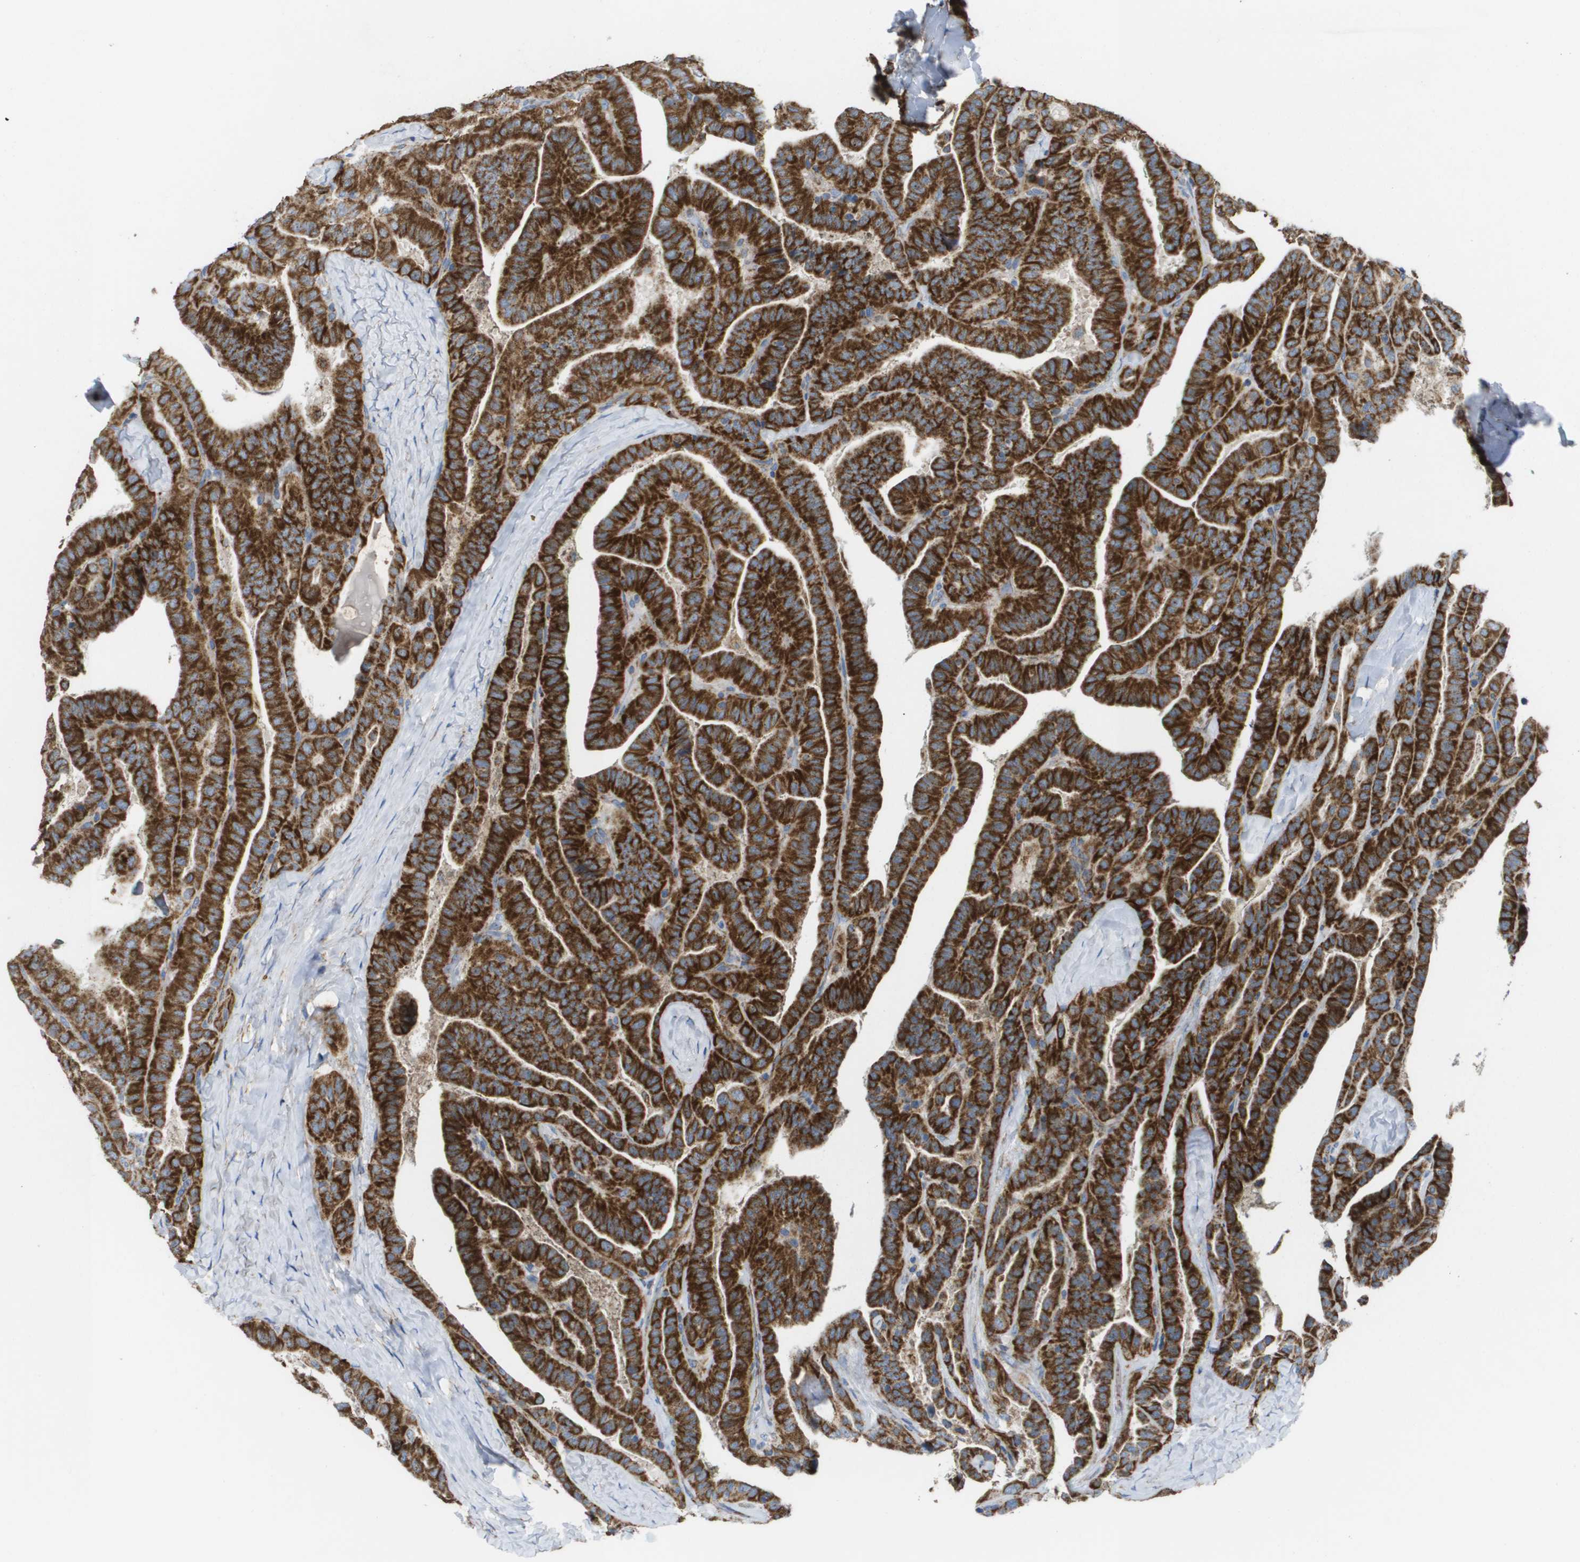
{"staining": {"intensity": "strong", "quantity": ">75%", "location": "cytoplasmic/membranous"}, "tissue": "thyroid cancer", "cell_type": "Tumor cells", "image_type": "cancer", "snomed": [{"axis": "morphology", "description": "Papillary adenocarcinoma, NOS"}, {"axis": "topography", "description": "Thyroid gland"}], "caption": "This micrograph reveals IHC staining of human thyroid cancer, with high strong cytoplasmic/membranous staining in approximately >75% of tumor cells.", "gene": "FIS1", "patient": {"sex": "male", "age": 77}}